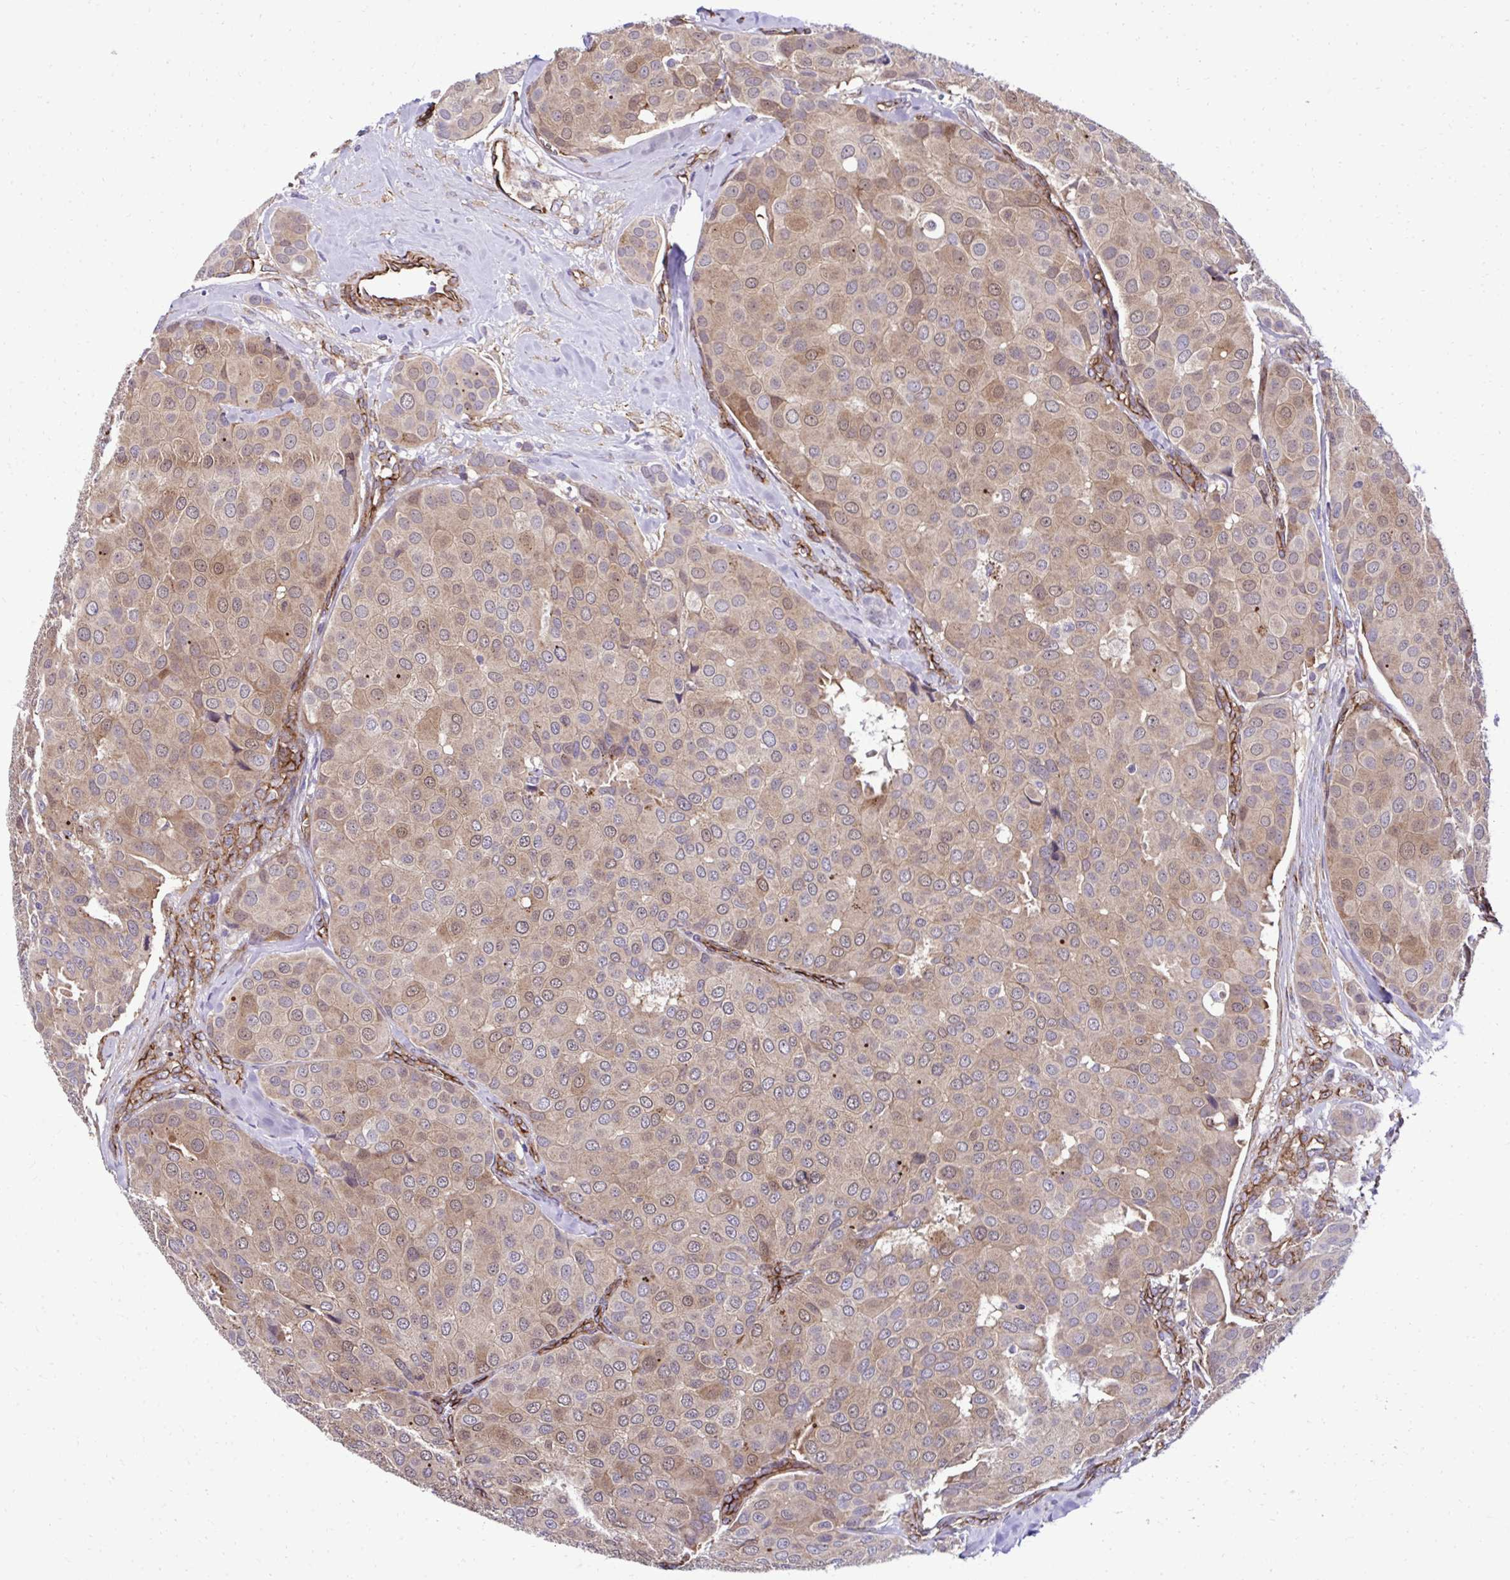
{"staining": {"intensity": "moderate", "quantity": "25%-75%", "location": "cytoplasmic/membranous,nuclear"}, "tissue": "breast cancer", "cell_type": "Tumor cells", "image_type": "cancer", "snomed": [{"axis": "morphology", "description": "Duct carcinoma"}, {"axis": "topography", "description": "Breast"}], "caption": "Immunohistochemistry image of neoplastic tissue: invasive ductal carcinoma (breast) stained using IHC exhibits medium levels of moderate protein expression localized specifically in the cytoplasmic/membranous and nuclear of tumor cells, appearing as a cytoplasmic/membranous and nuclear brown color.", "gene": "TRIM52", "patient": {"sex": "female", "age": 70}}